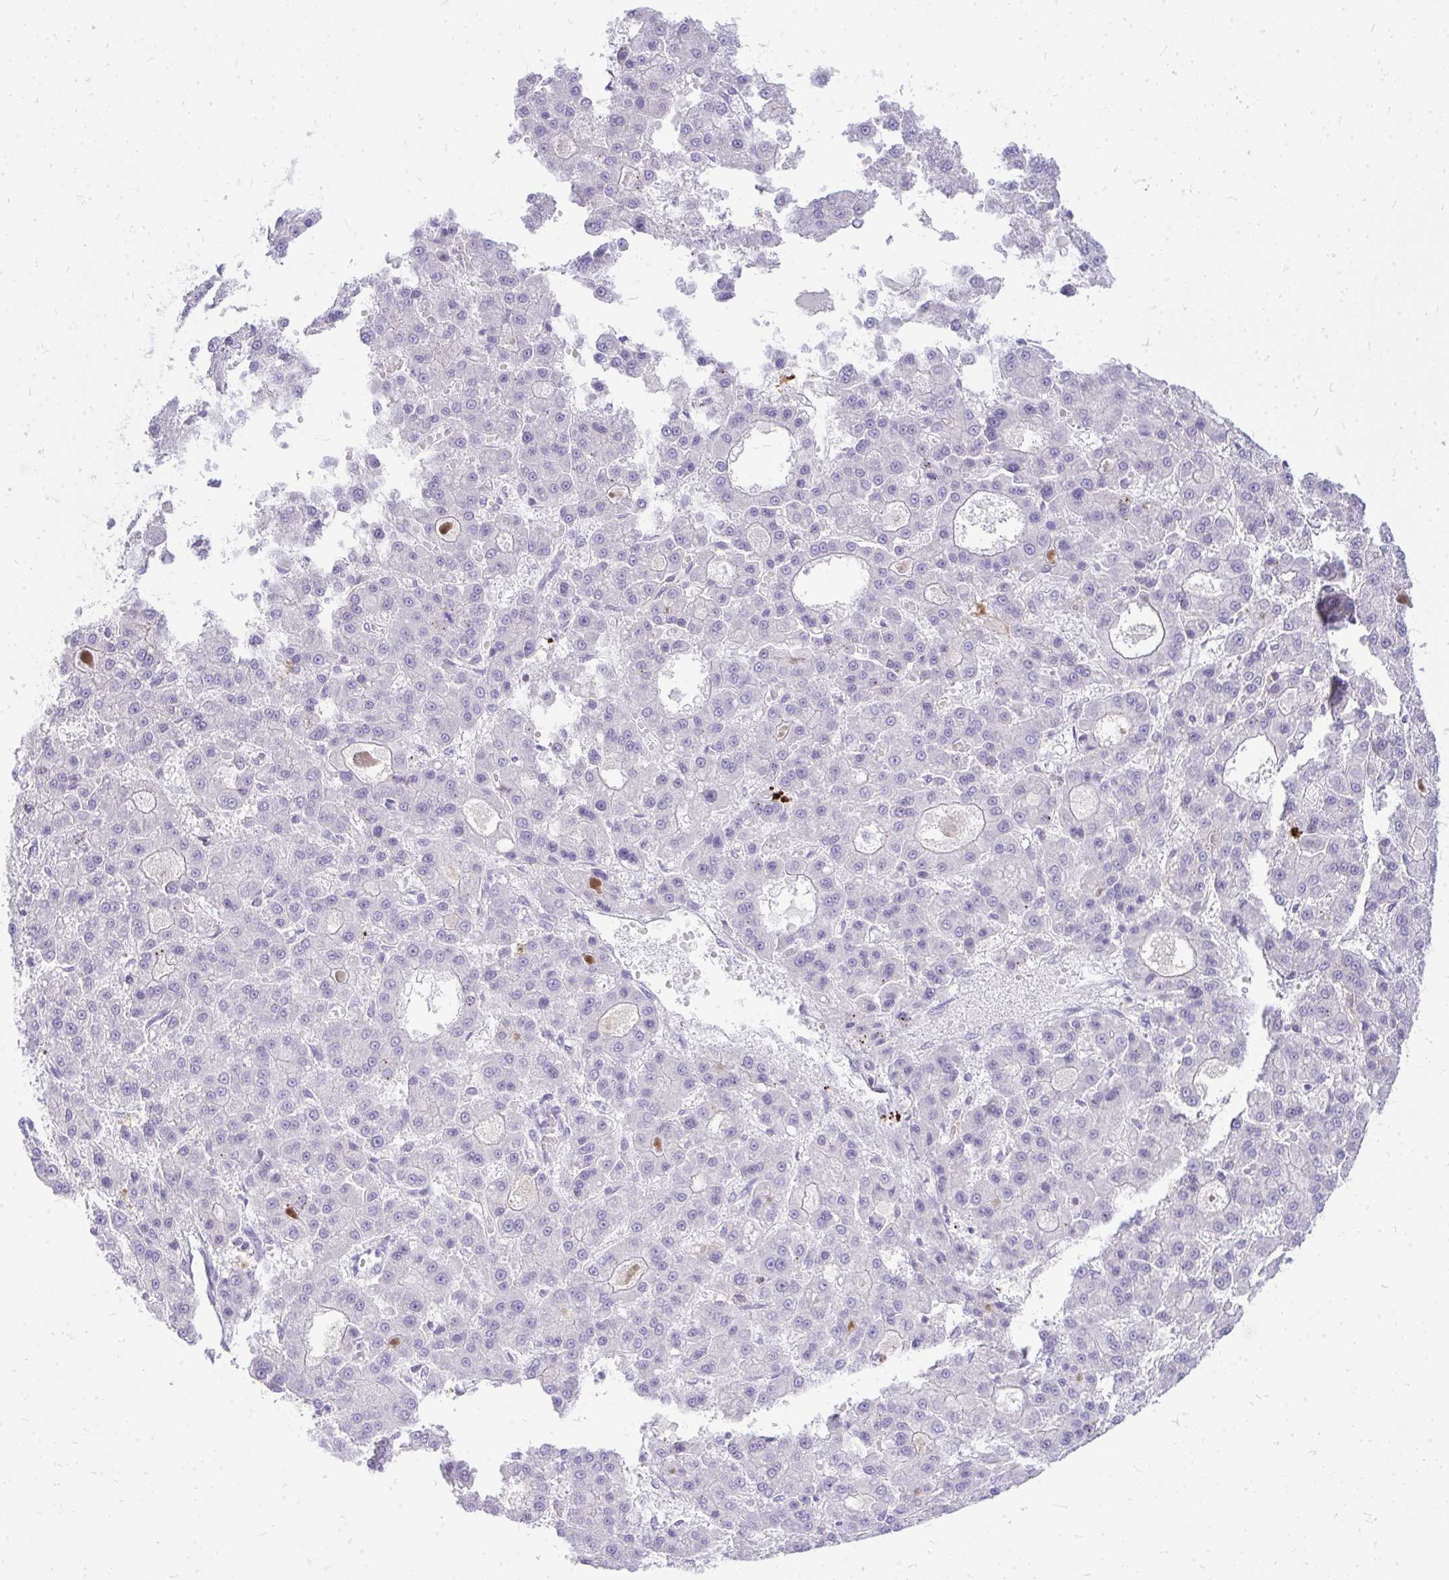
{"staining": {"intensity": "negative", "quantity": "none", "location": "none"}, "tissue": "liver cancer", "cell_type": "Tumor cells", "image_type": "cancer", "snomed": [{"axis": "morphology", "description": "Carcinoma, Hepatocellular, NOS"}, {"axis": "topography", "description": "Liver"}], "caption": "There is no significant positivity in tumor cells of hepatocellular carcinoma (liver).", "gene": "TSPEAR", "patient": {"sex": "male", "age": 70}}